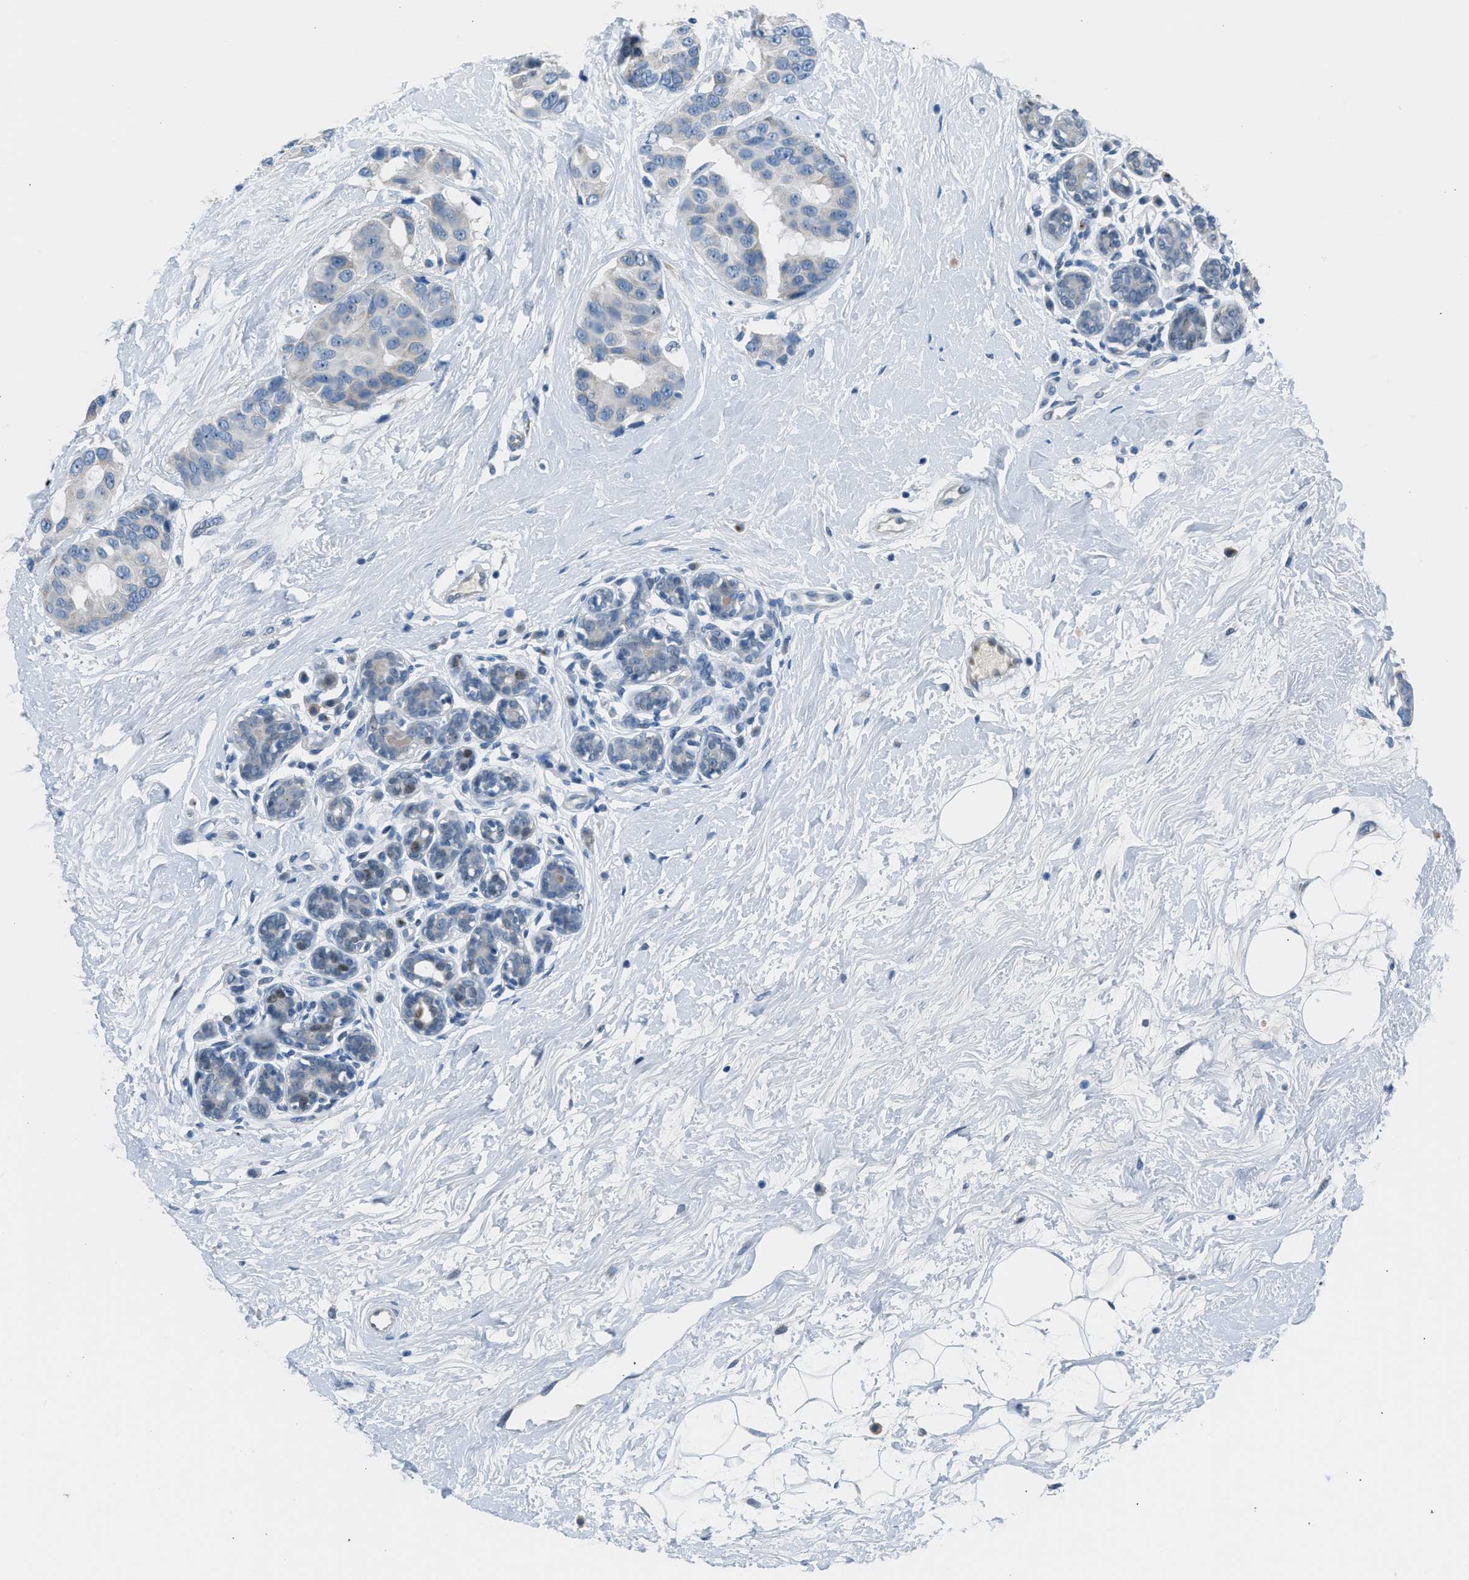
{"staining": {"intensity": "negative", "quantity": "none", "location": "none"}, "tissue": "breast cancer", "cell_type": "Tumor cells", "image_type": "cancer", "snomed": [{"axis": "morphology", "description": "Normal tissue, NOS"}, {"axis": "morphology", "description": "Duct carcinoma"}, {"axis": "topography", "description": "Breast"}], "caption": "This is an immunohistochemistry (IHC) micrograph of breast cancer. There is no expression in tumor cells.", "gene": "RNF41", "patient": {"sex": "female", "age": 39}}